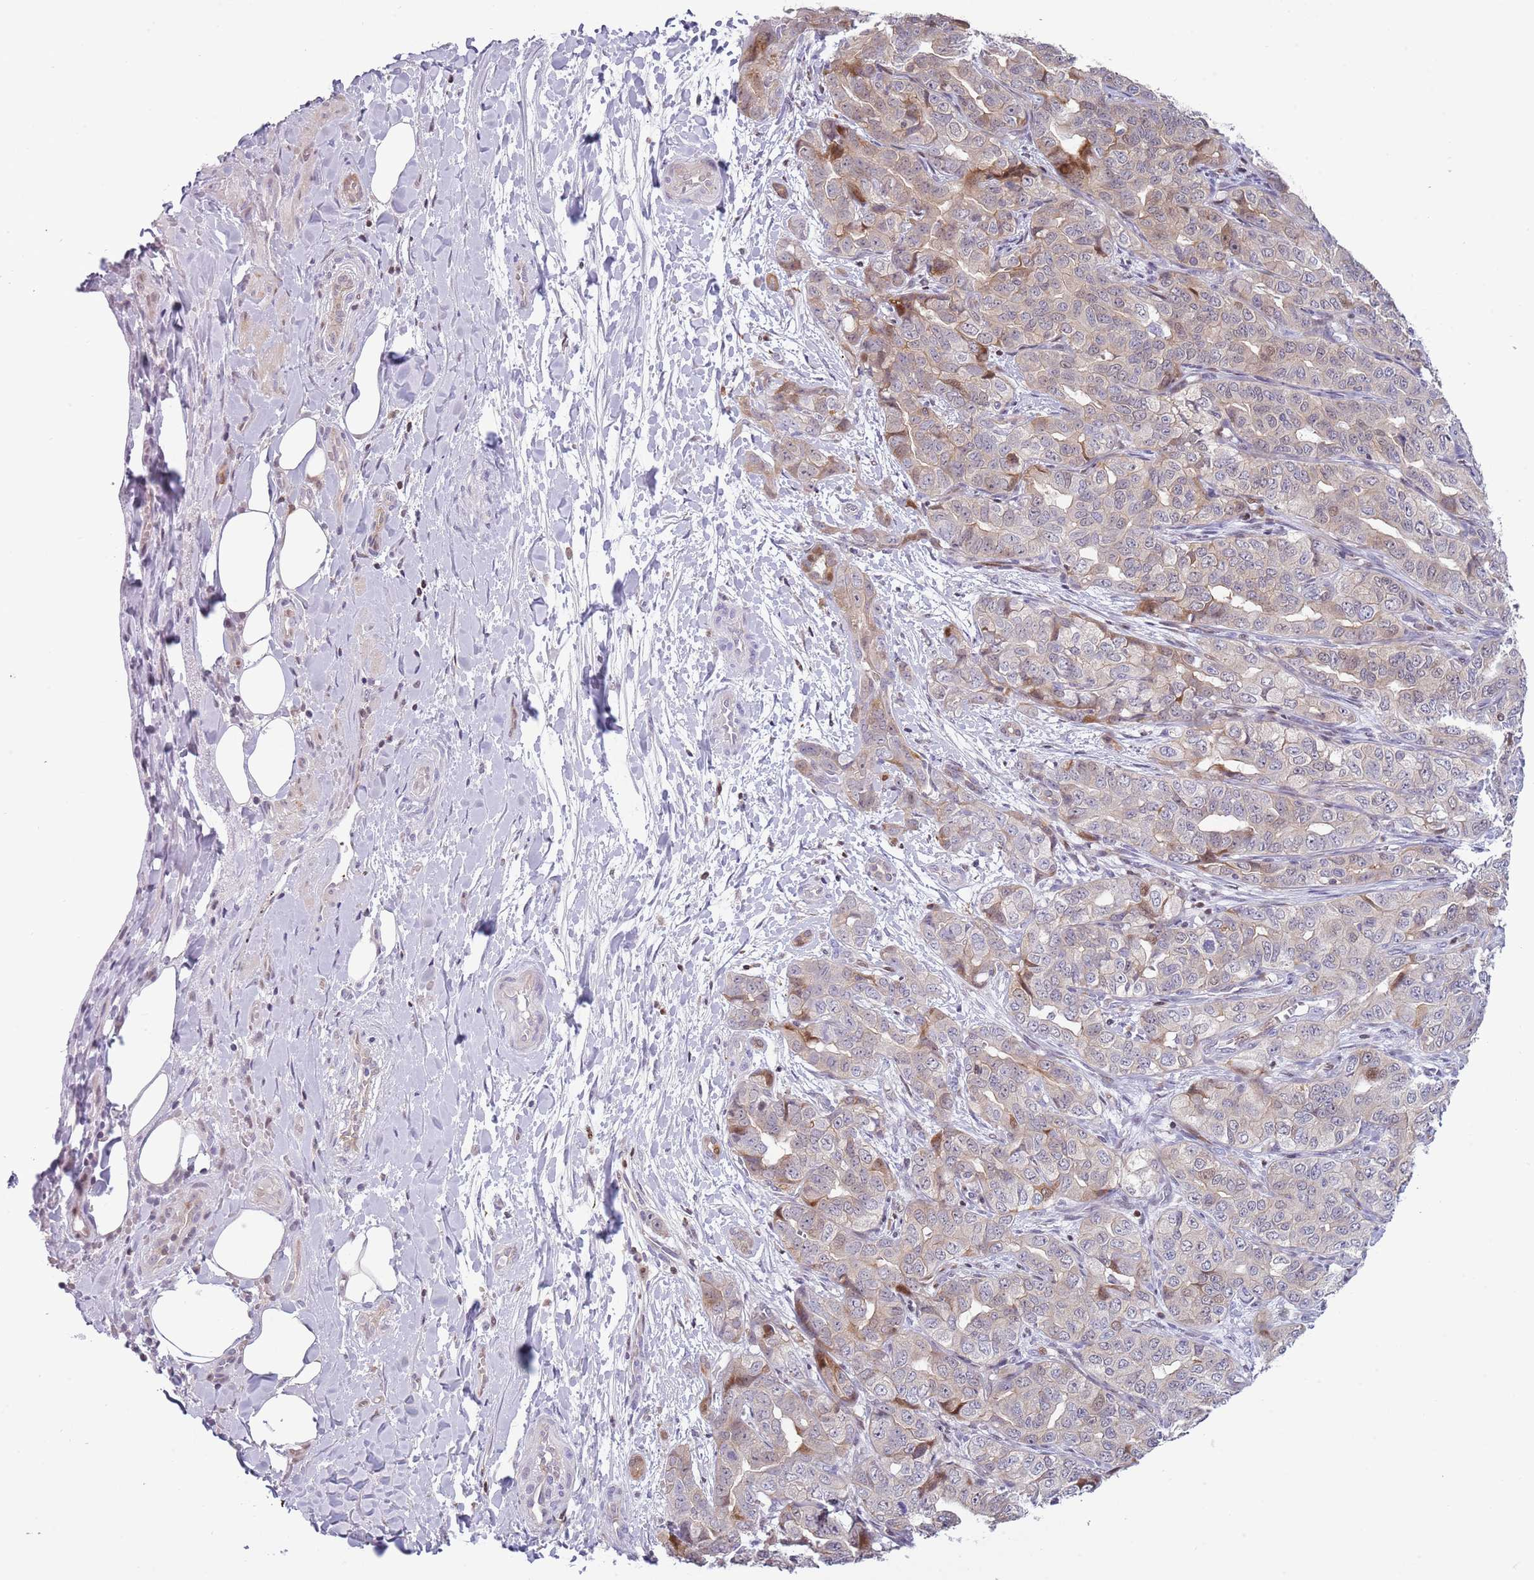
{"staining": {"intensity": "weak", "quantity": "<25%", "location": "cytoplasmic/membranous"}, "tissue": "liver cancer", "cell_type": "Tumor cells", "image_type": "cancer", "snomed": [{"axis": "morphology", "description": "Cholangiocarcinoma"}, {"axis": "topography", "description": "Liver"}], "caption": "Immunohistochemistry (IHC) photomicrograph of liver cancer (cholangiocarcinoma) stained for a protein (brown), which displays no staining in tumor cells.", "gene": "NBPF6", "patient": {"sex": "male", "age": 59}}